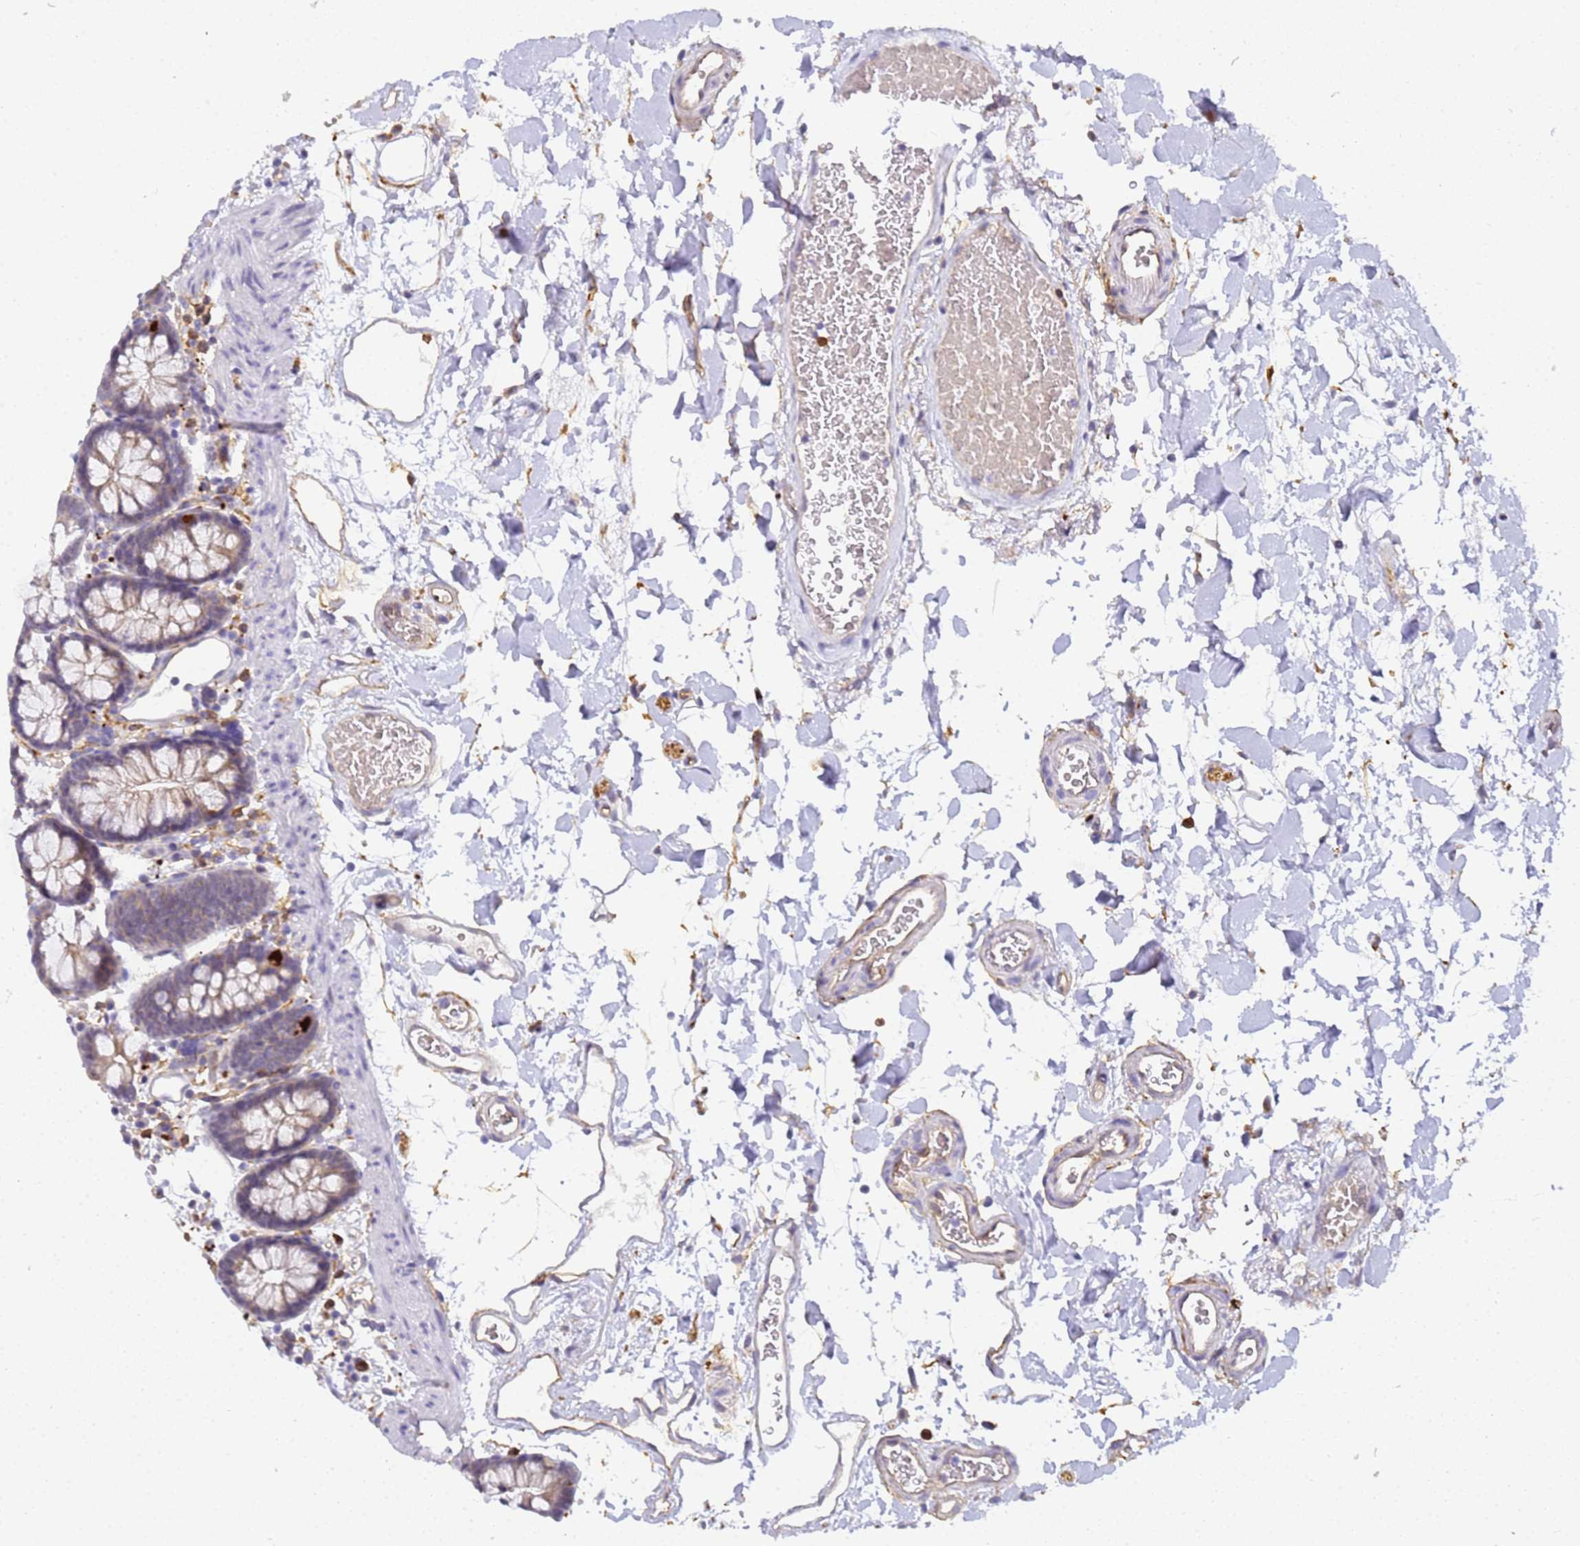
{"staining": {"intensity": "weak", "quantity": "25%-75%", "location": "cytoplasmic/membranous"}, "tissue": "colon", "cell_type": "Endothelial cells", "image_type": "normal", "snomed": [{"axis": "morphology", "description": "Normal tissue, NOS"}, {"axis": "topography", "description": "Colon"}], "caption": "IHC photomicrograph of normal colon stained for a protein (brown), which shows low levels of weak cytoplasmic/membranous expression in about 25%-75% of endothelial cells.", "gene": "GON4L", "patient": {"sex": "male", "age": 75}}